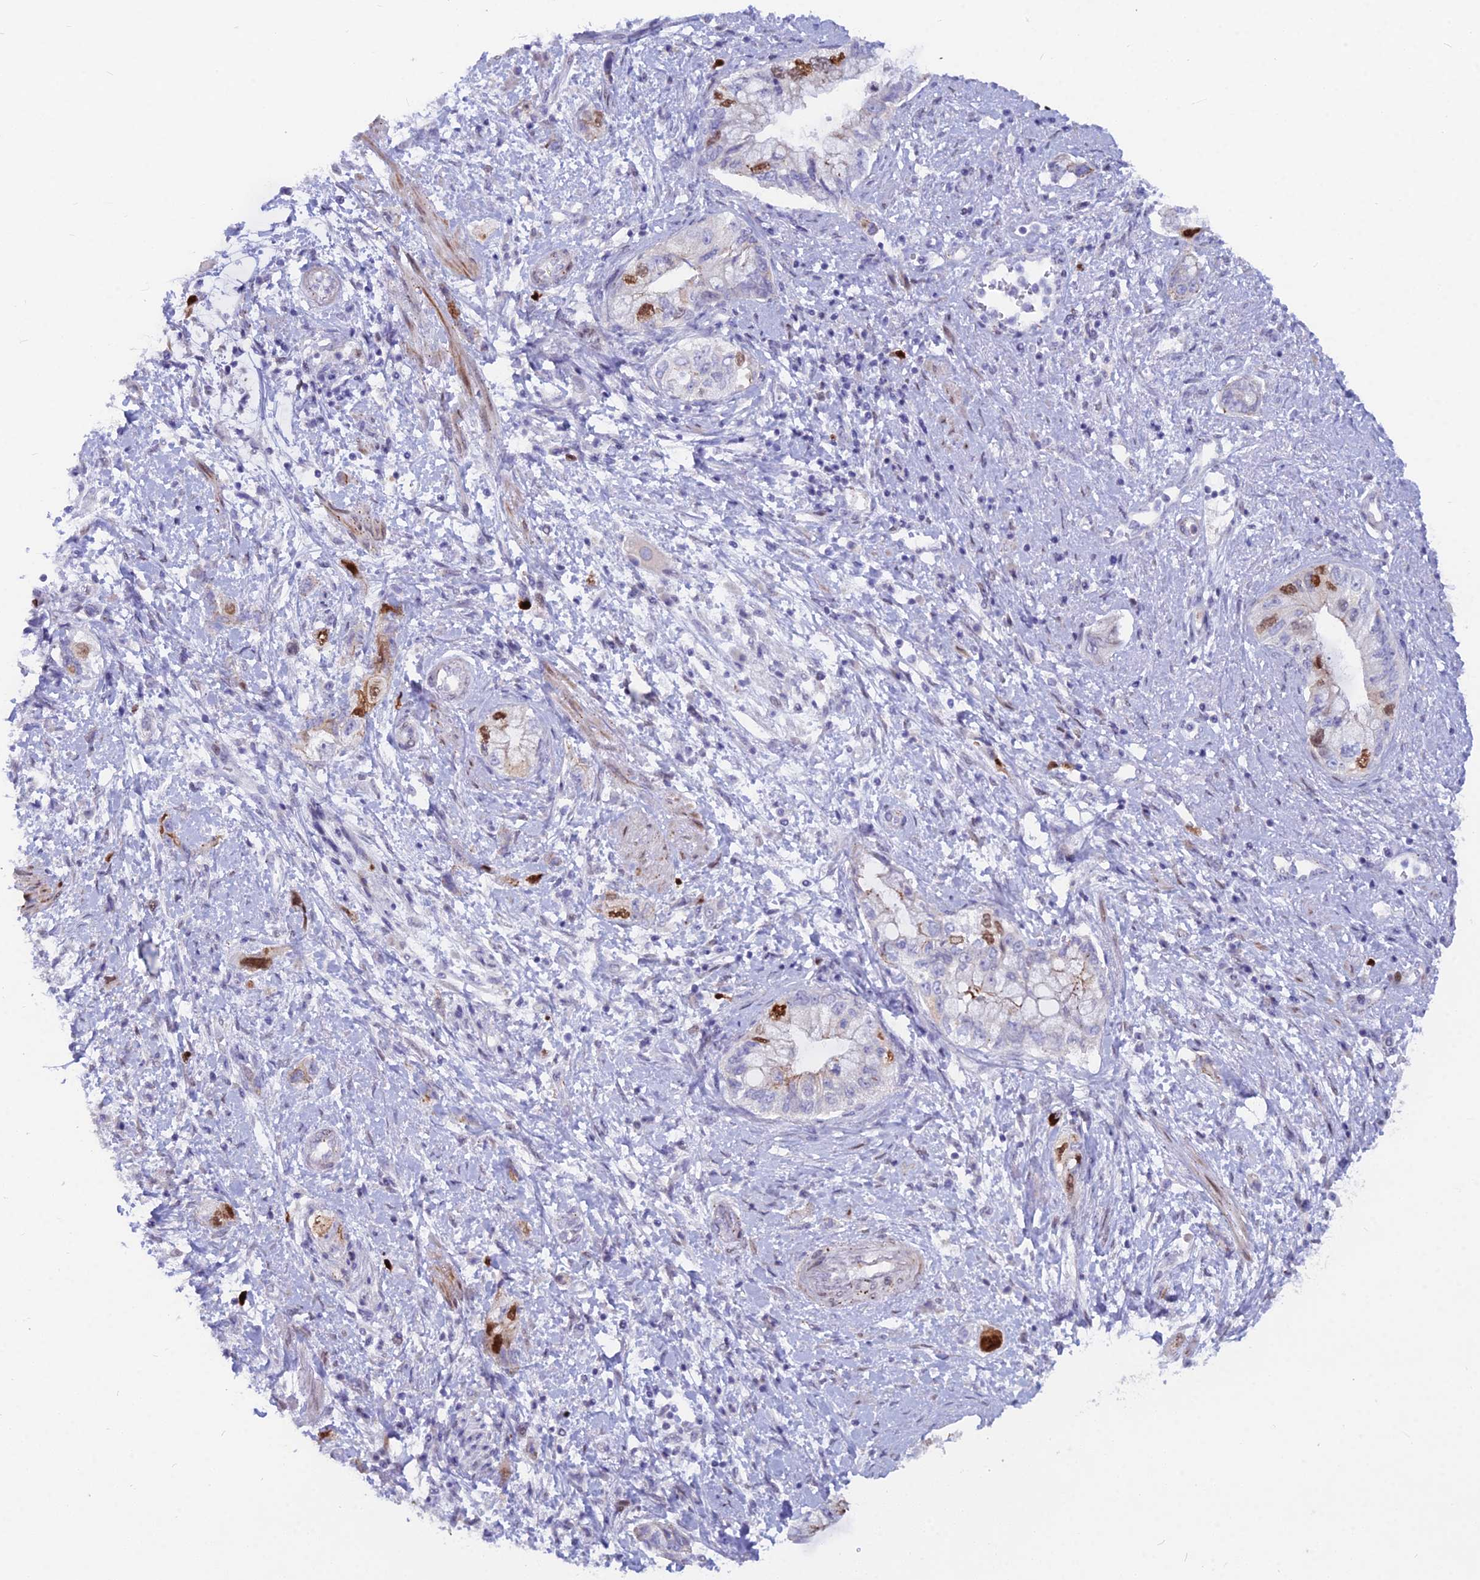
{"staining": {"intensity": "strong", "quantity": "<25%", "location": "nuclear"}, "tissue": "pancreatic cancer", "cell_type": "Tumor cells", "image_type": "cancer", "snomed": [{"axis": "morphology", "description": "Adenocarcinoma, NOS"}, {"axis": "topography", "description": "Pancreas"}], "caption": "This histopathology image shows pancreatic cancer stained with immunohistochemistry to label a protein in brown. The nuclear of tumor cells show strong positivity for the protein. Nuclei are counter-stained blue.", "gene": "NUSAP1", "patient": {"sex": "female", "age": 73}}